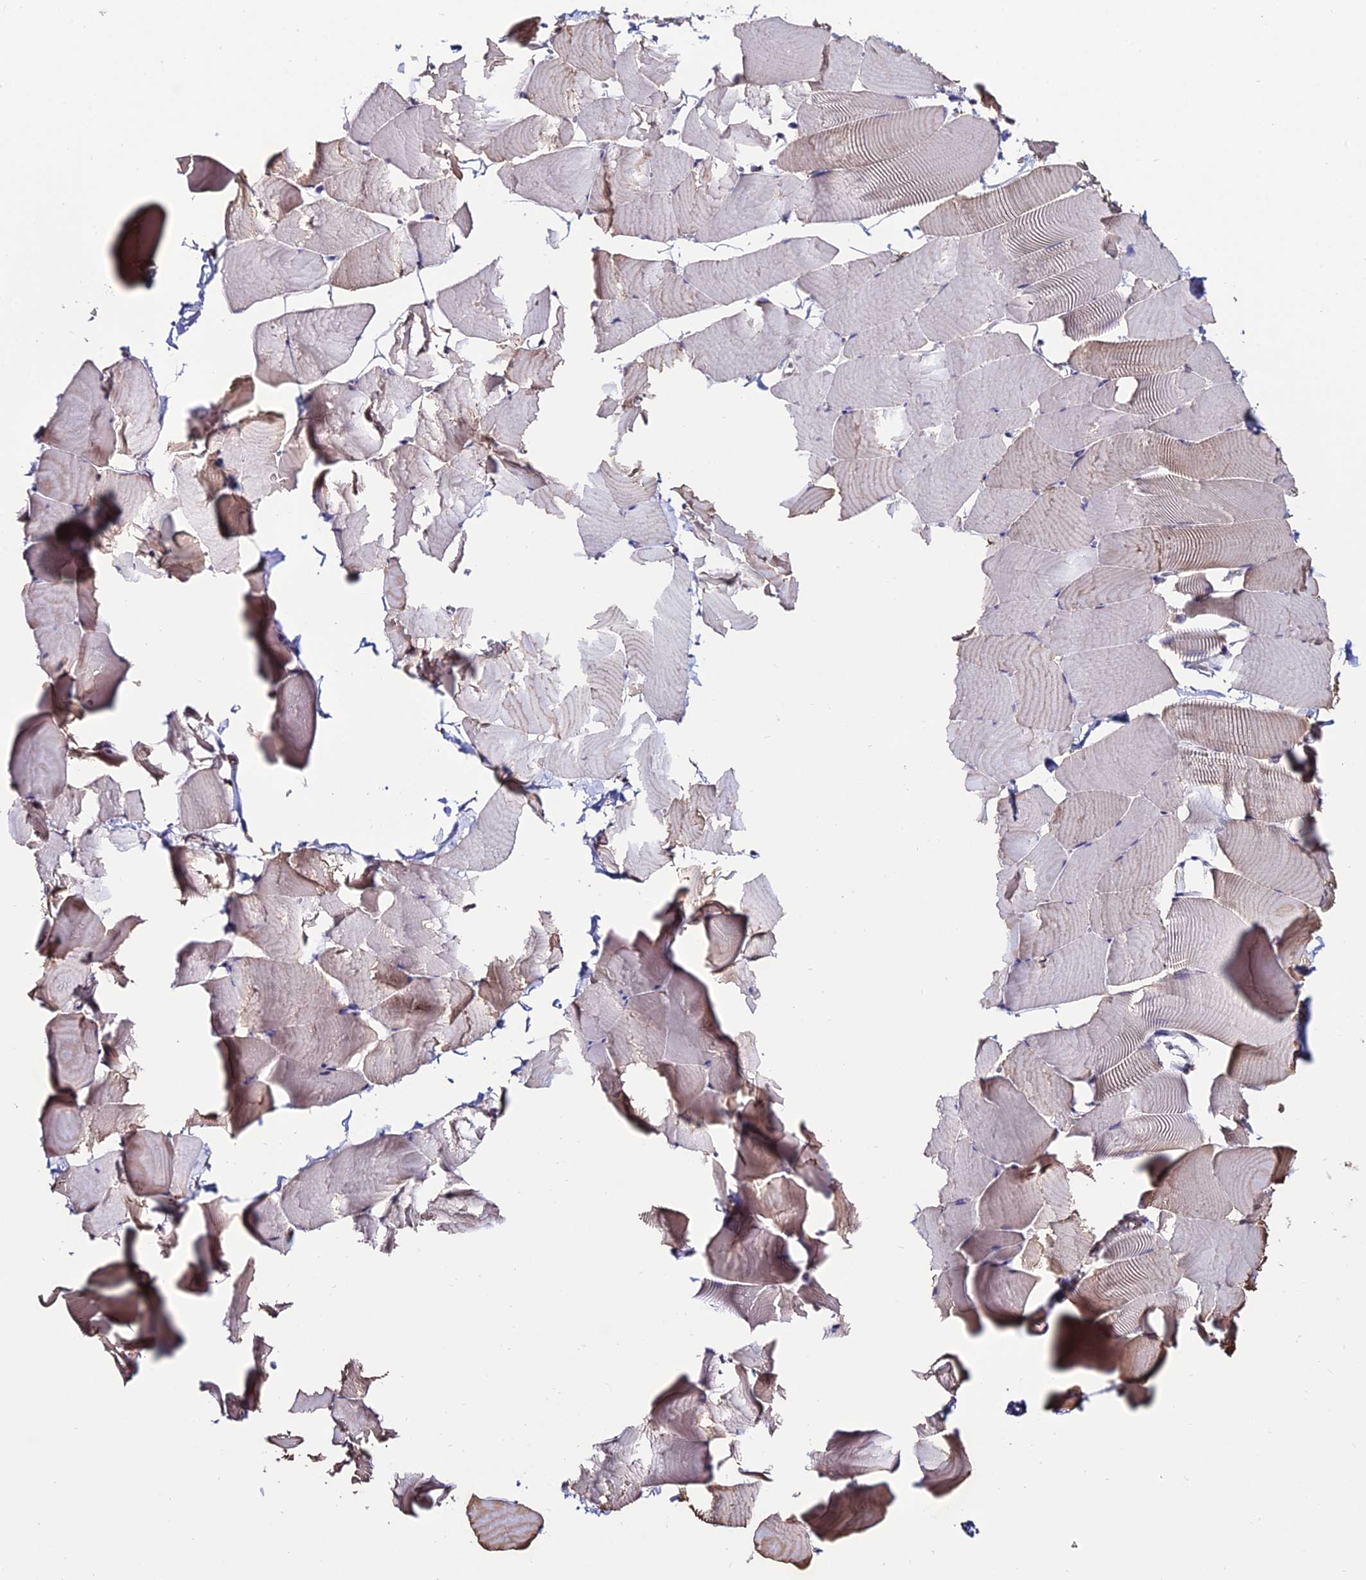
{"staining": {"intensity": "weak", "quantity": "25%-75%", "location": "cytoplasmic/membranous"}, "tissue": "skeletal muscle", "cell_type": "Myocytes", "image_type": "normal", "snomed": [{"axis": "morphology", "description": "Normal tissue, NOS"}, {"axis": "topography", "description": "Skeletal muscle"}], "caption": "This histopathology image exhibits normal skeletal muscle stained with IHC to label a protein in brown. The cytoplasmic/membranous of myocytes show weak positivity for the protein. Nuclei are counter-stained blue.", "gene": "PPP4C", "patient": {"sex": "male", "age": 25}}